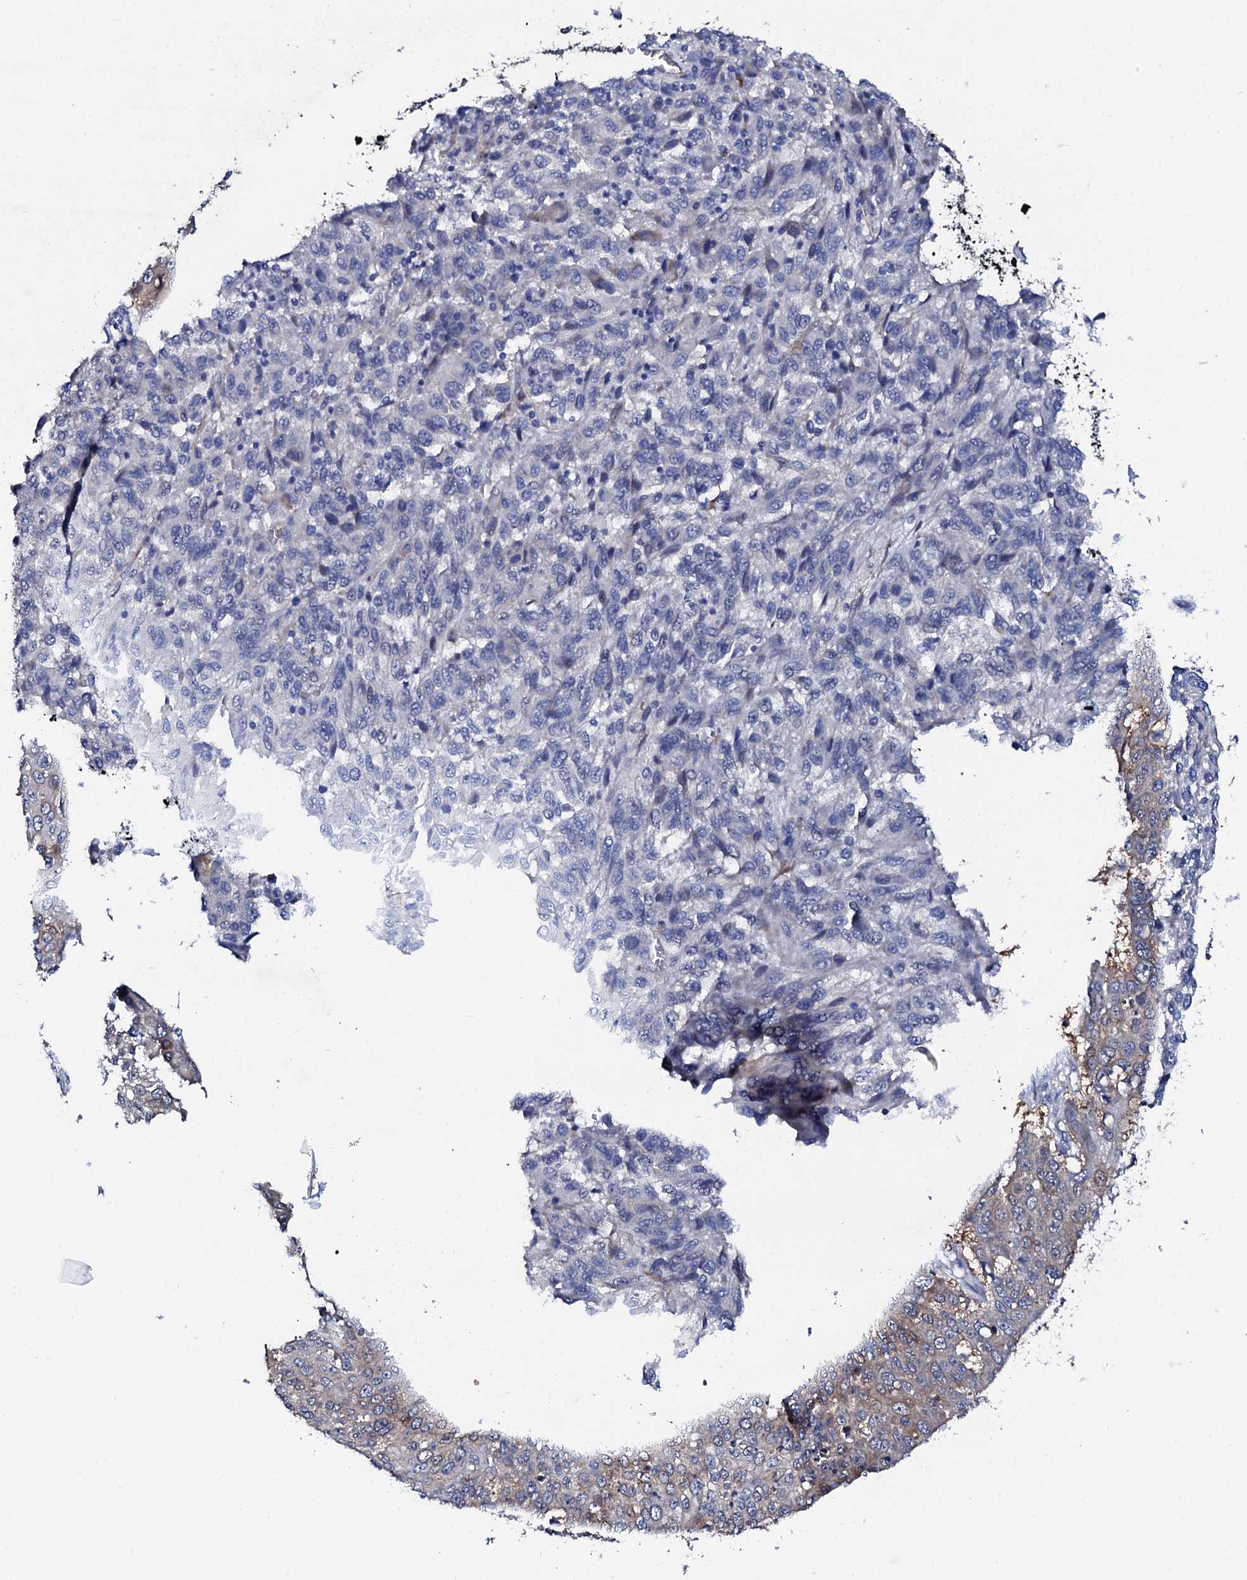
{"staining": {"intensity": "weak", "quantity": "25%-75%", "location": "cytoplasmic/membranous"}, "tissue": "skin cancer", "cell_type": "Tumor cells", "image_type": "cancer", "snomed": [{"axis": "morphology", "description": "Squamous cell carcinoma, NOS"}, {"axis": "topography", "description": "Skin"}], "caption": "Tumor cells demonstrate low levels of weak cytoplasmic/membranous positivity in about 25%-75% of cells in human skin squamous cell carcinoma. (Stains: DAB in brown, nuclei in blue, Microscopy: brightfield microscopy at high magnification).", "gene": "TRDN", "patient": {"sex": "male", "age": 71}}